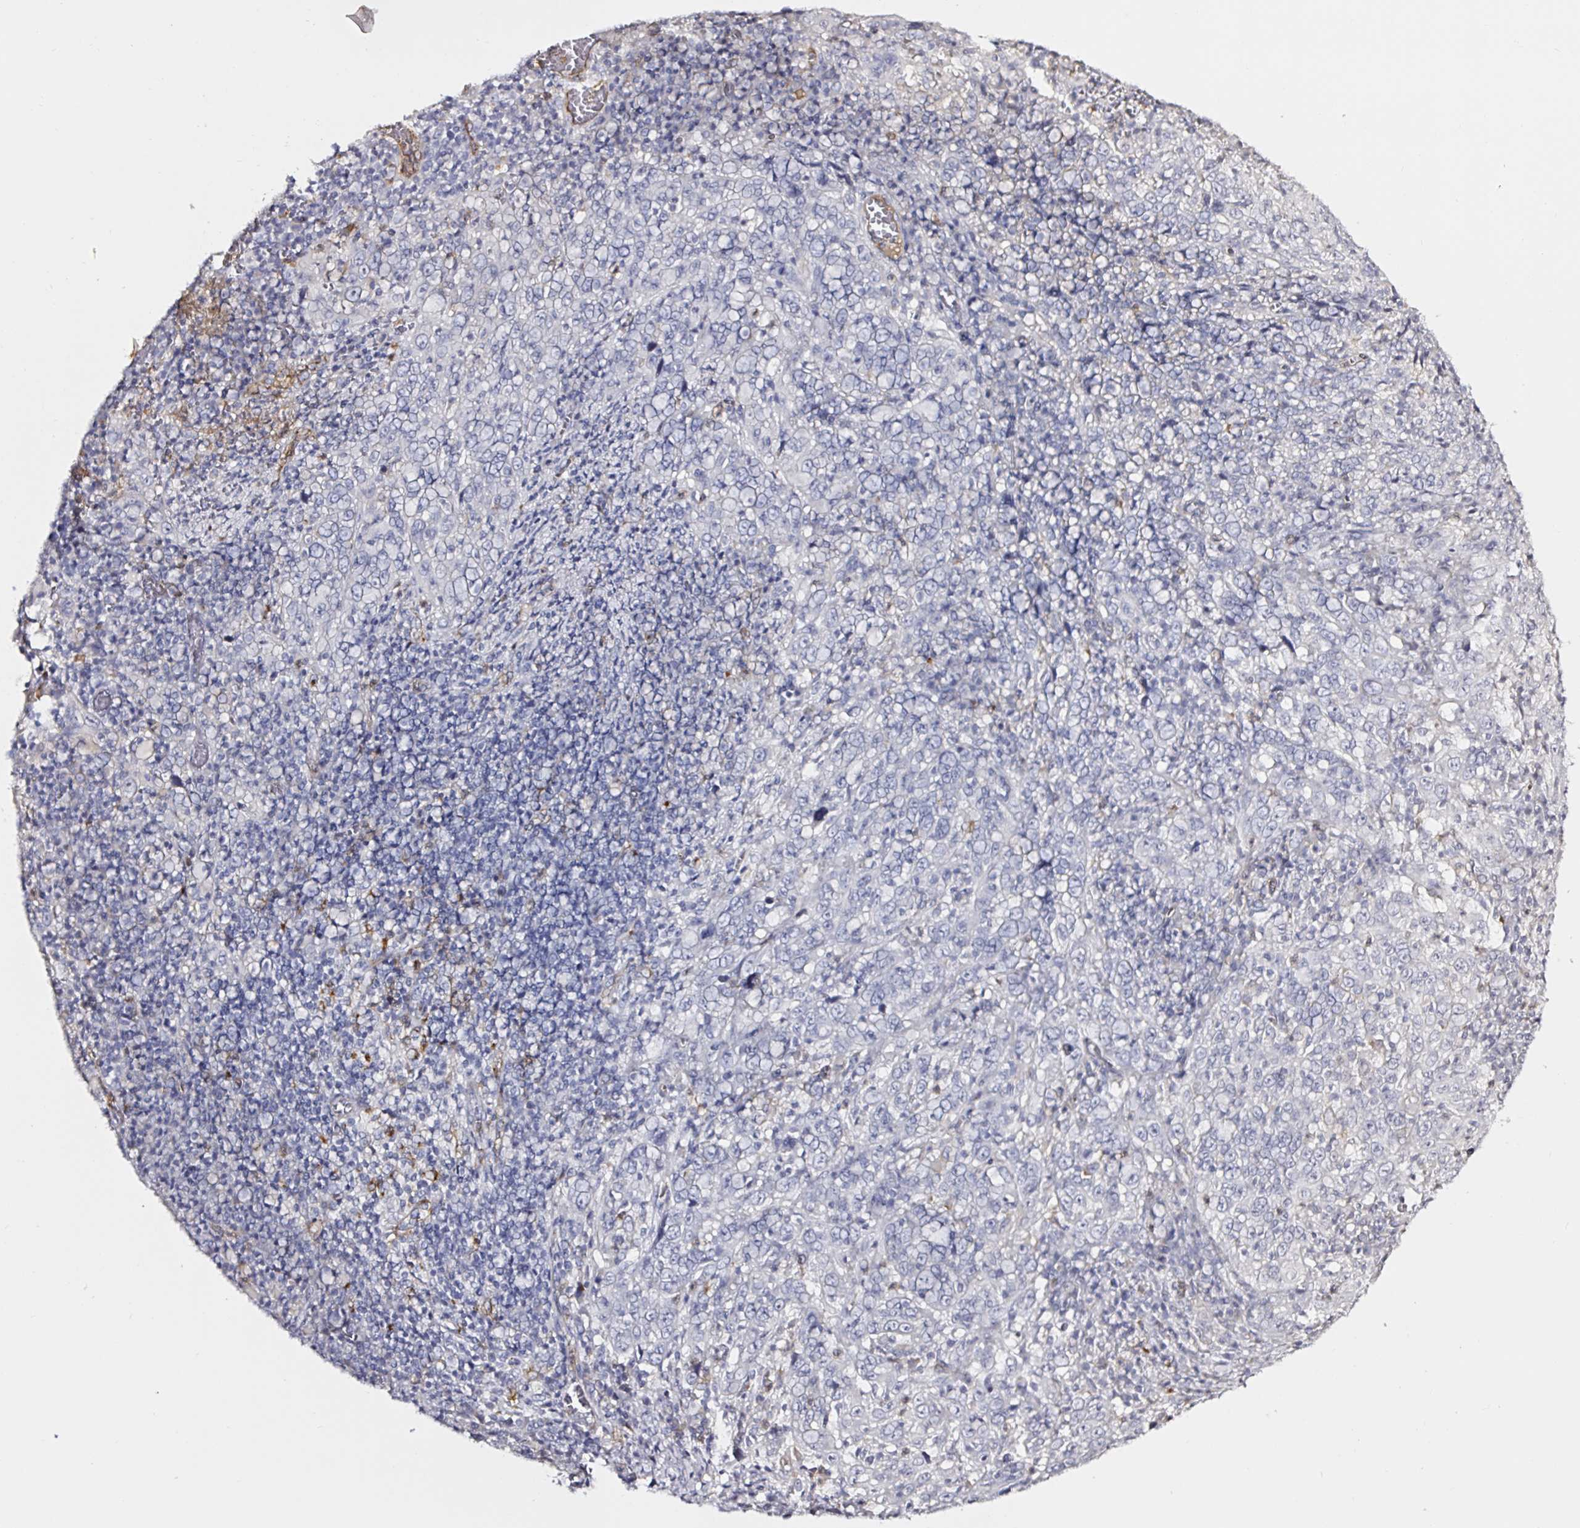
{"staining": {"intensity": "negative", "quantity": "none", "location": "none"}, "tissue": "cervical cancer", "cell_type": "Tumor cells", "image_type": "cancer", "snomed": [{"axis": "morphology", "description": "Squamous cell carcinoma, NOS"}, {"axis": "topography", "description": "Cervix"}], "caption": "Immunohistochemical staining of squamous cell carcinoma (cervical) reveals no significant staining in tumor cells.", "gene": "ACSBG2", "patient": {"sex": "female", "age": 46}}